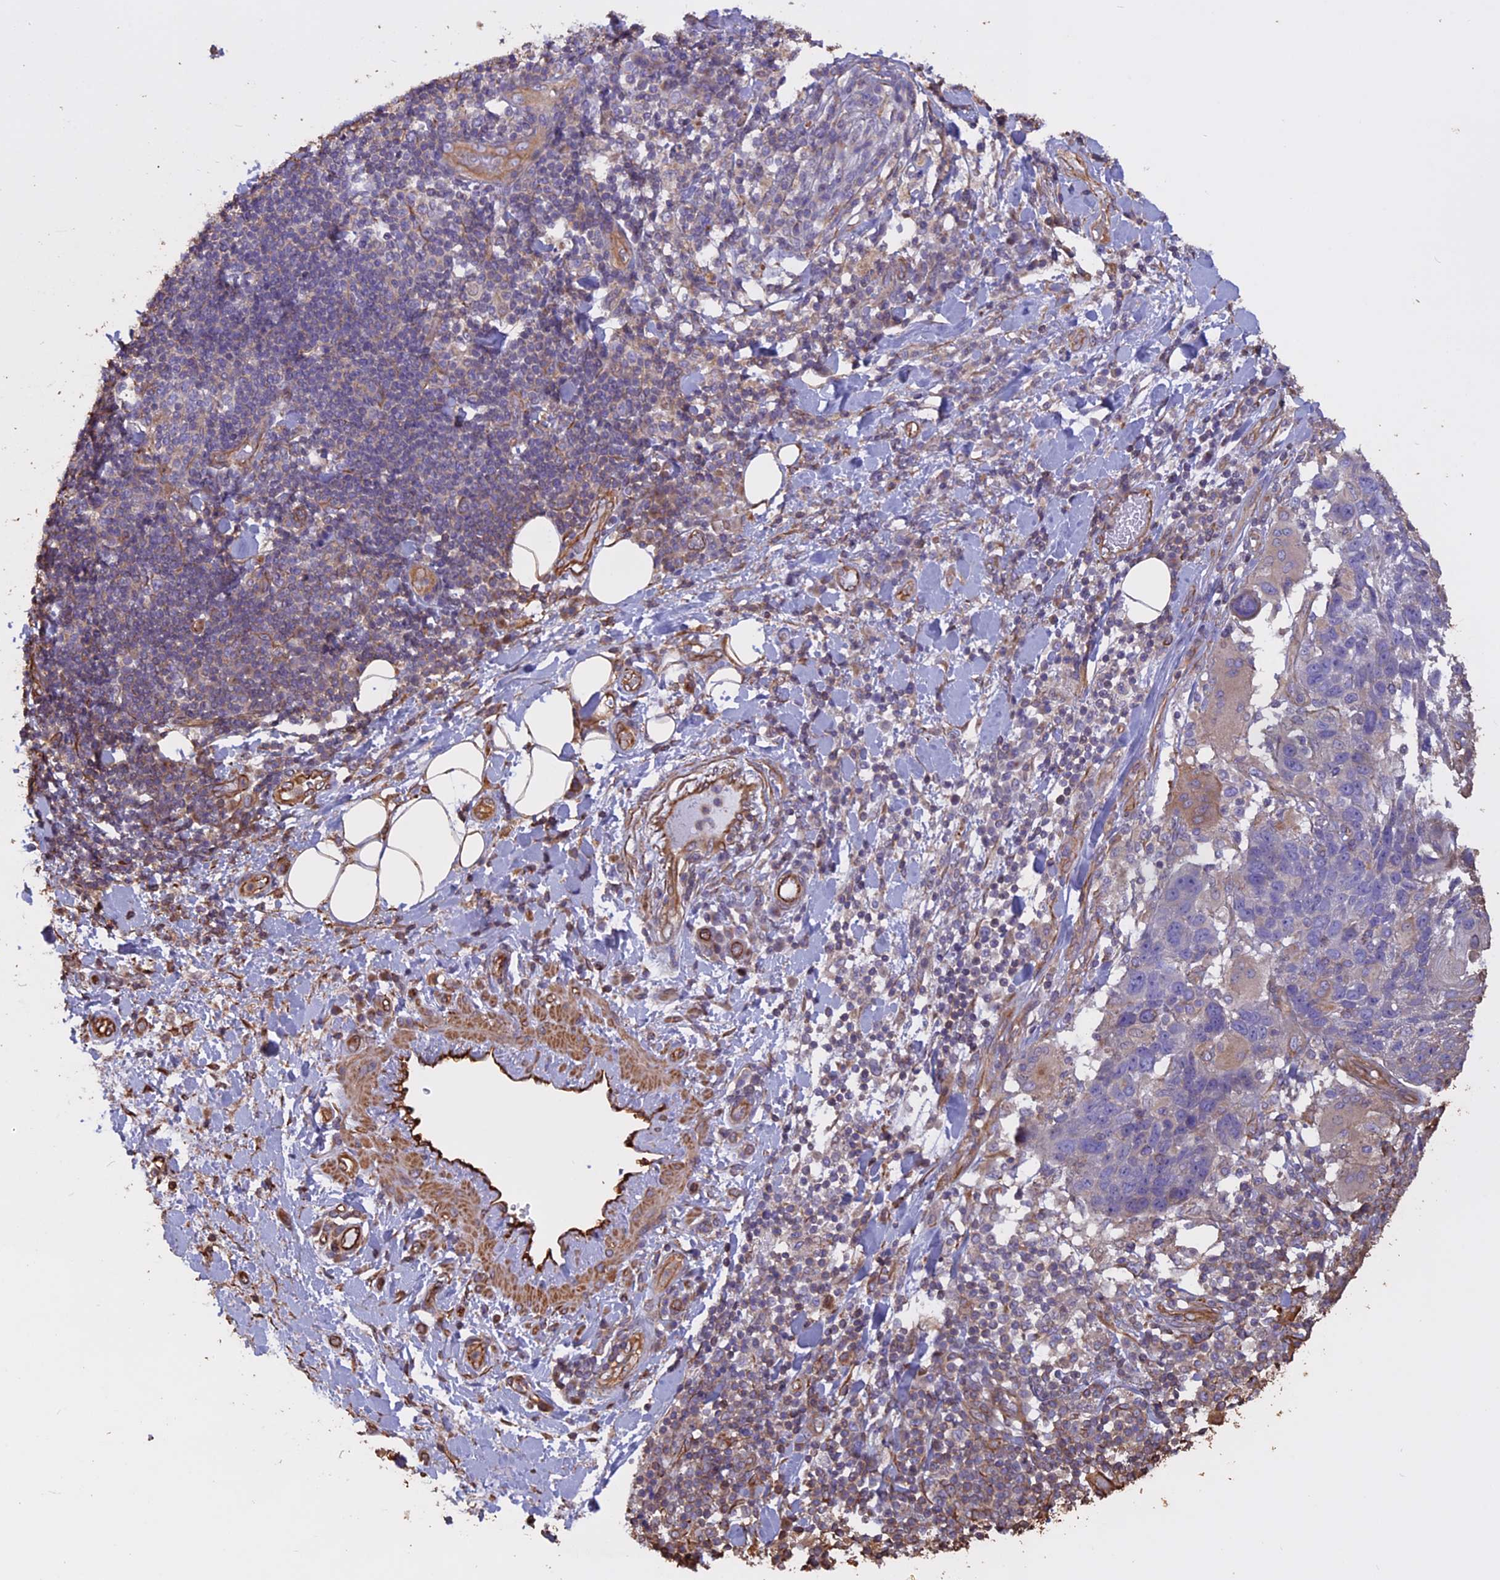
{"staining": {"intensity": "moderate", "quantity": ">75%", "location": "cytoplasmic/membranous"}, "tissue": "adipose tissue", "cell_type": "Adipocytes", "image_type": "normal", "snomed": [{"axis": "morphology", "description": "Normal tissue, NOS"}, {"axis": "morphology", "description": "Squamous cell carcinoma, NOS"}, {"axis": "topography", "description": "Lymph node"}, {"axis": "topography", "description": "Bronchus"}, {"axis": "topography", "description": "Lung"}], "caption": "Immunohistochemical staining of normal adipose tissue displays >75% levels of moderate cytoplasmic/membranous protein expression in approximately >75% of adipocytes. Using DAB (brown) and hematoxylin (blue) stains, captured at high magnification using brightfield microscopy.", "gene": "CCDC148", "patient": {"sex": "male", "age": 66}}